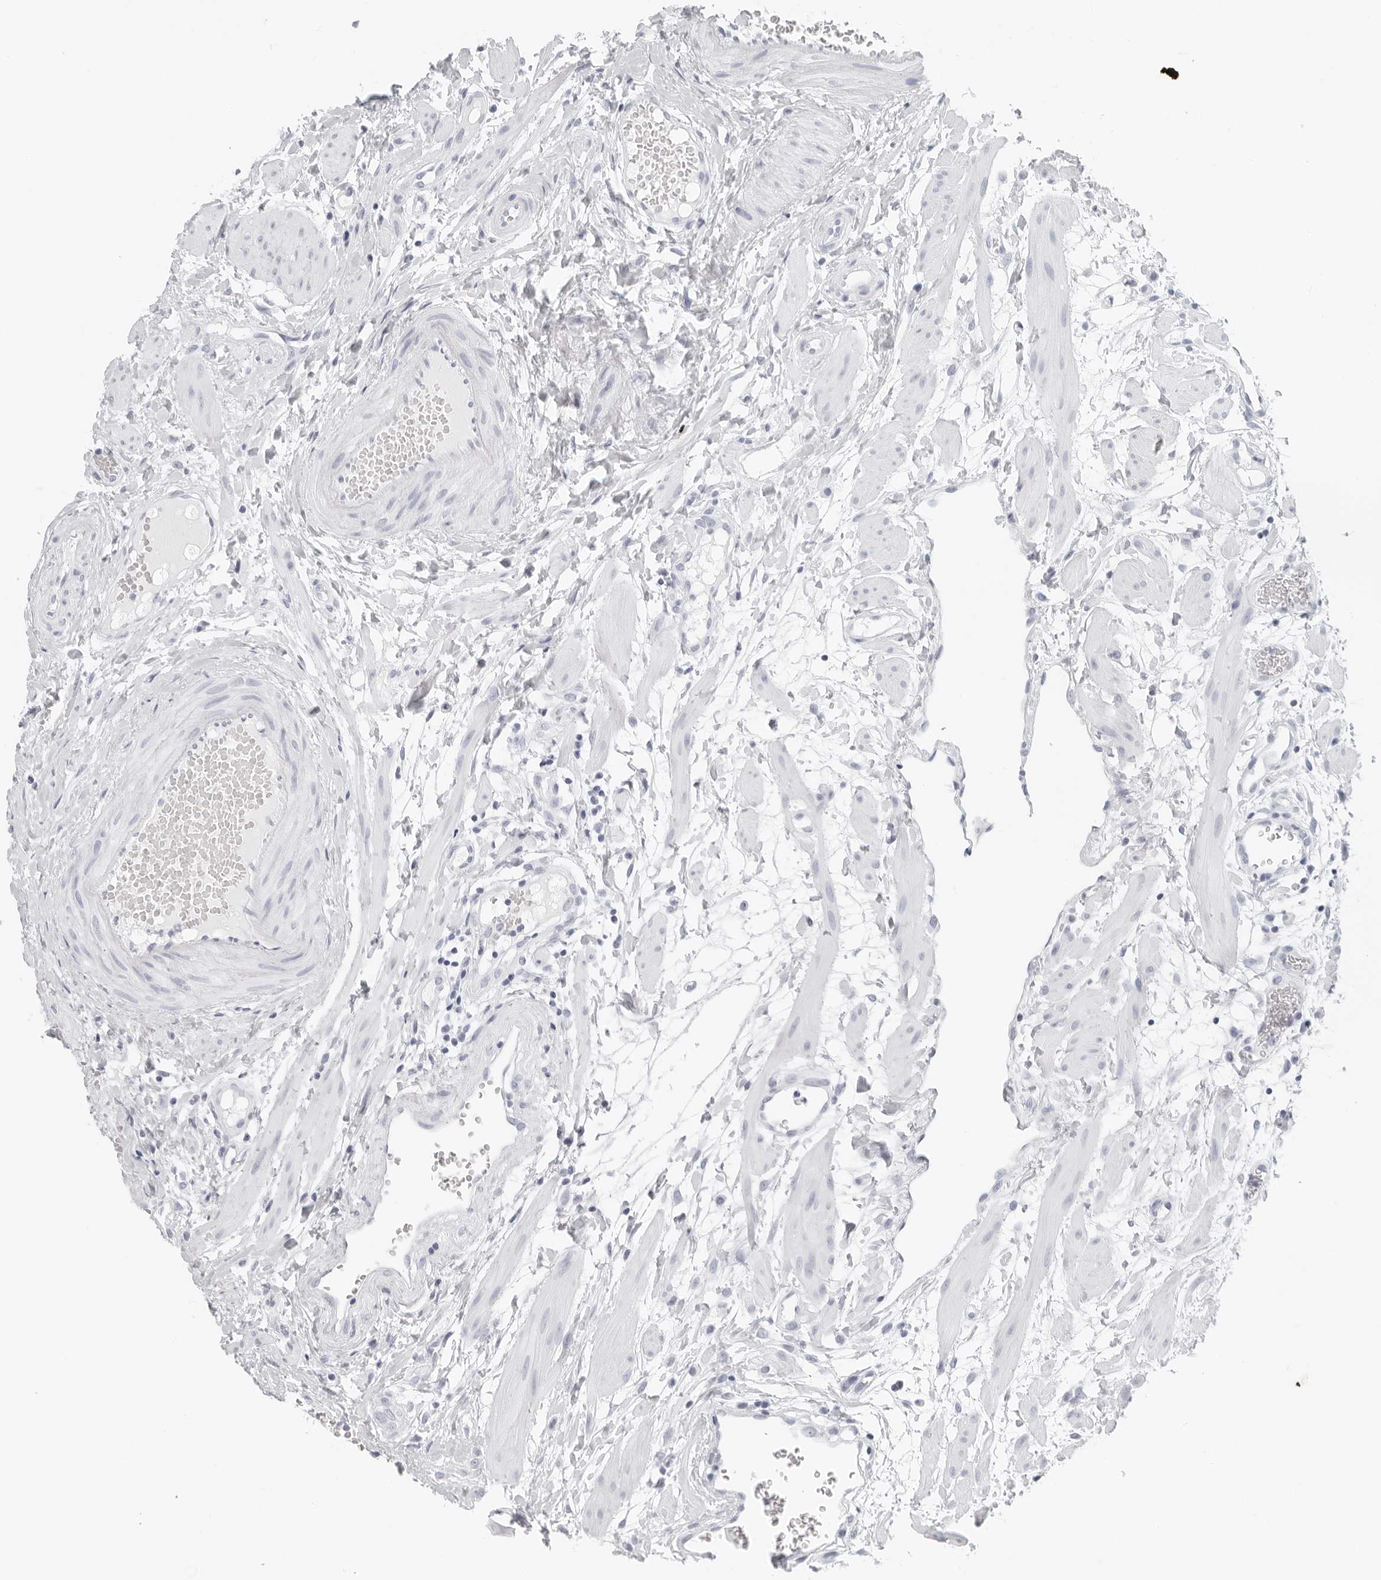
{"staining": {"intensity": "negative", "quantity": "none", "location": "none"}, "tissue": "fallopian tube", "cell_type": "Glandular cells", "image_type": "normal", "snomed": [{"axis": "morphology", "description": "Normal tissue, NOS"}, {"axis": "topography", "description": "Fallopian tube"}, {"axis": "topography", "description": "Placenta"}], "caption": "DAB (3,3'-diaminobenzidine) immunohistochemical staining of unremarkable human fallopian tube demonstrates no significant positivity in glandular cells. Nuclei are stained in blue.", "gene": "CST1", "patient": {"sex": "female", "age": 32}}